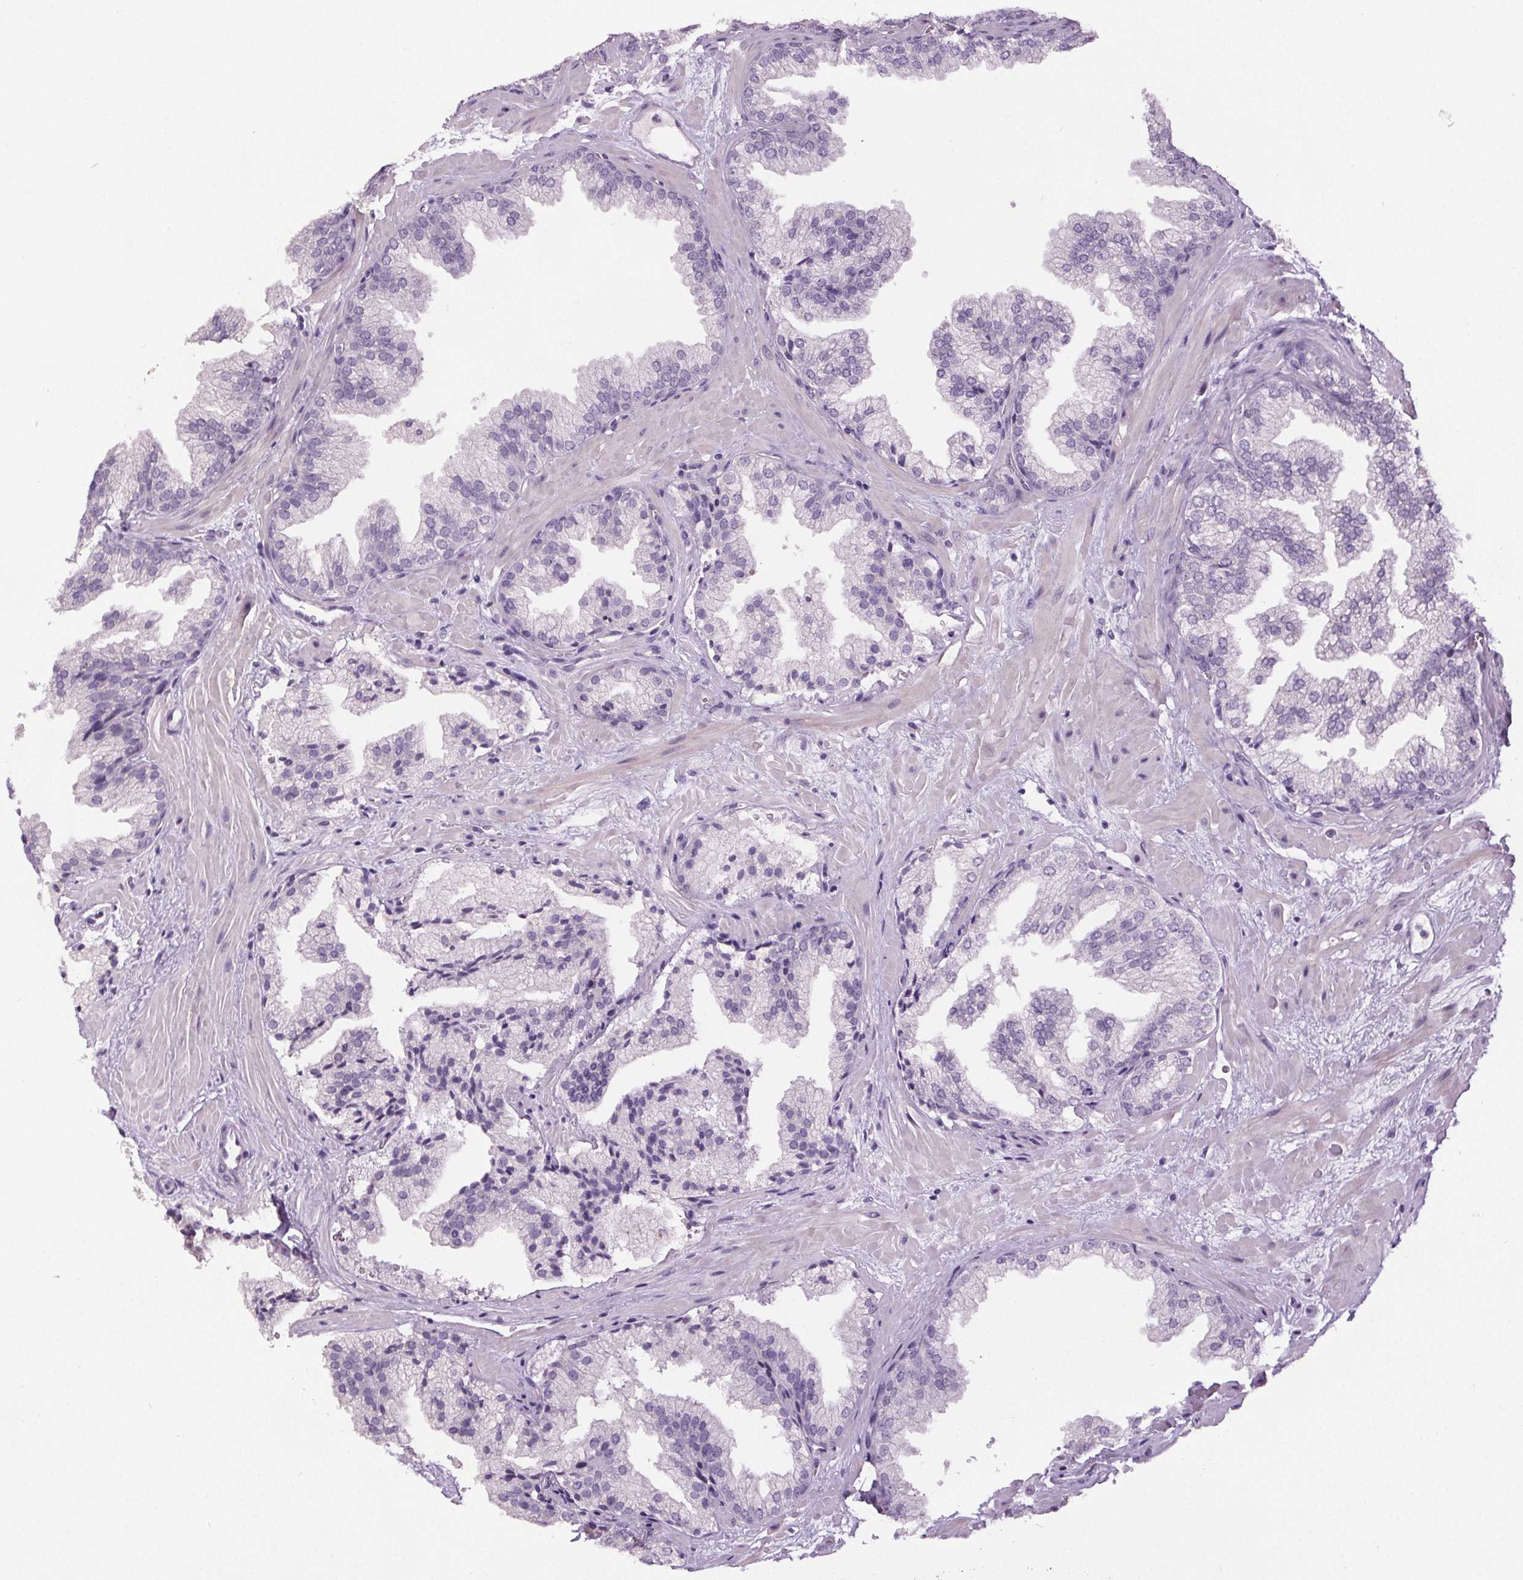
{"staining": {"intensity": "negative", "quantity": "none", "location": "none"}, "tissue": "prostate", "cell_type": "Glandular cells", "image_type": "normal", "snomed": [{"axis": "morphology", "description": "Normal tissue, NOS"}, {"axis": "topography", "description": "Prostate"}], "caption": "The image demonstrates no significant staining in glandular cells of prostate.", "gene": "GPIHBP1", "patient": {"sex": "male", "age": 37}}